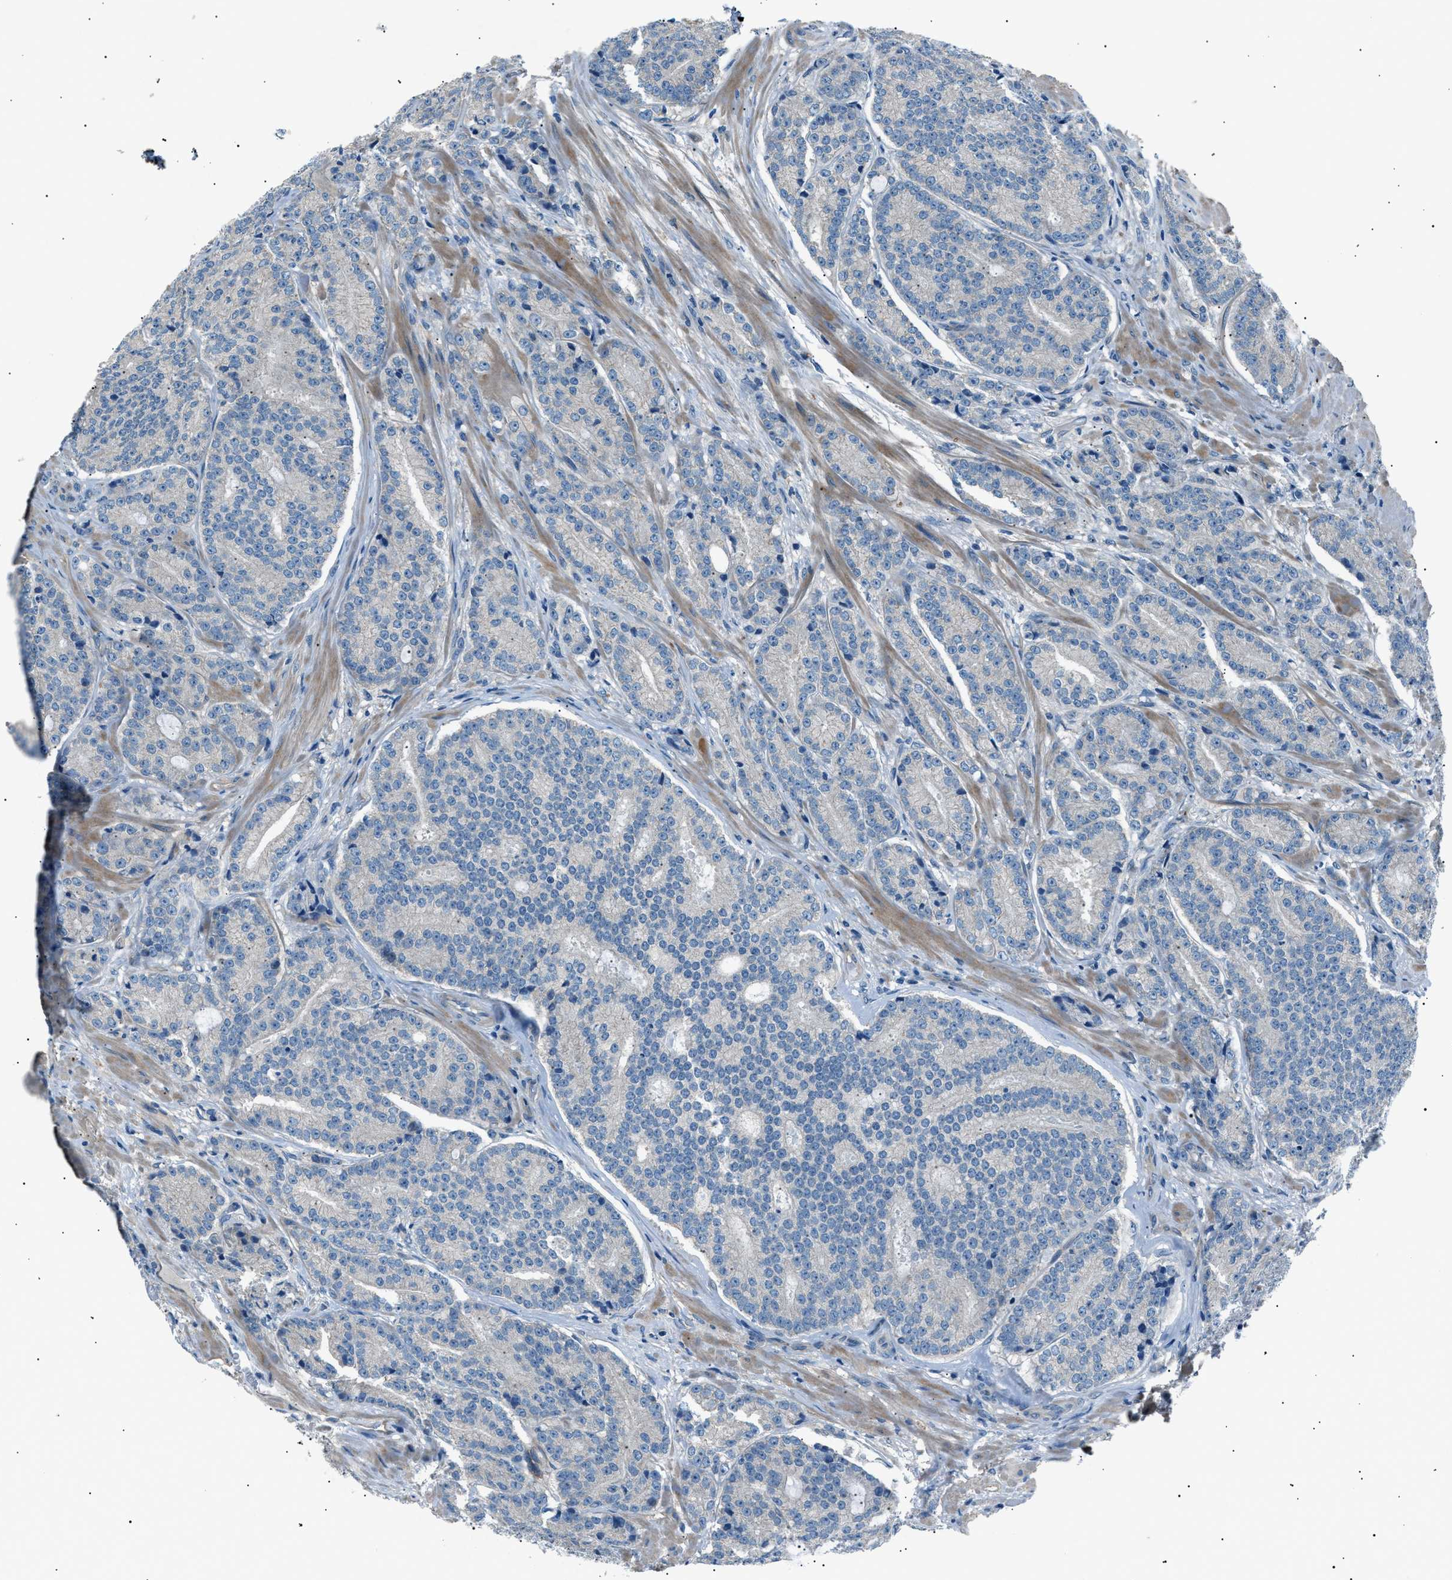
{"staining": {"intensity": "negative", "quantity": "none", "location": "none"}, "tissue": "prostate cancer", "cell_type": "Tumor cells", "image_type": "cancer", "snomed": [{"axis": "morphology", "description": "Adenocarcinoma, High grade"}, {"axis": "topography", "description": "Prostate"}], "caption": "Tumor cells are negative for brown protein staining in adenocarcinoma (high-grade) (prostate).", "gene": "LRRC37B", "patient": {"sex": "male", "age": 61}}